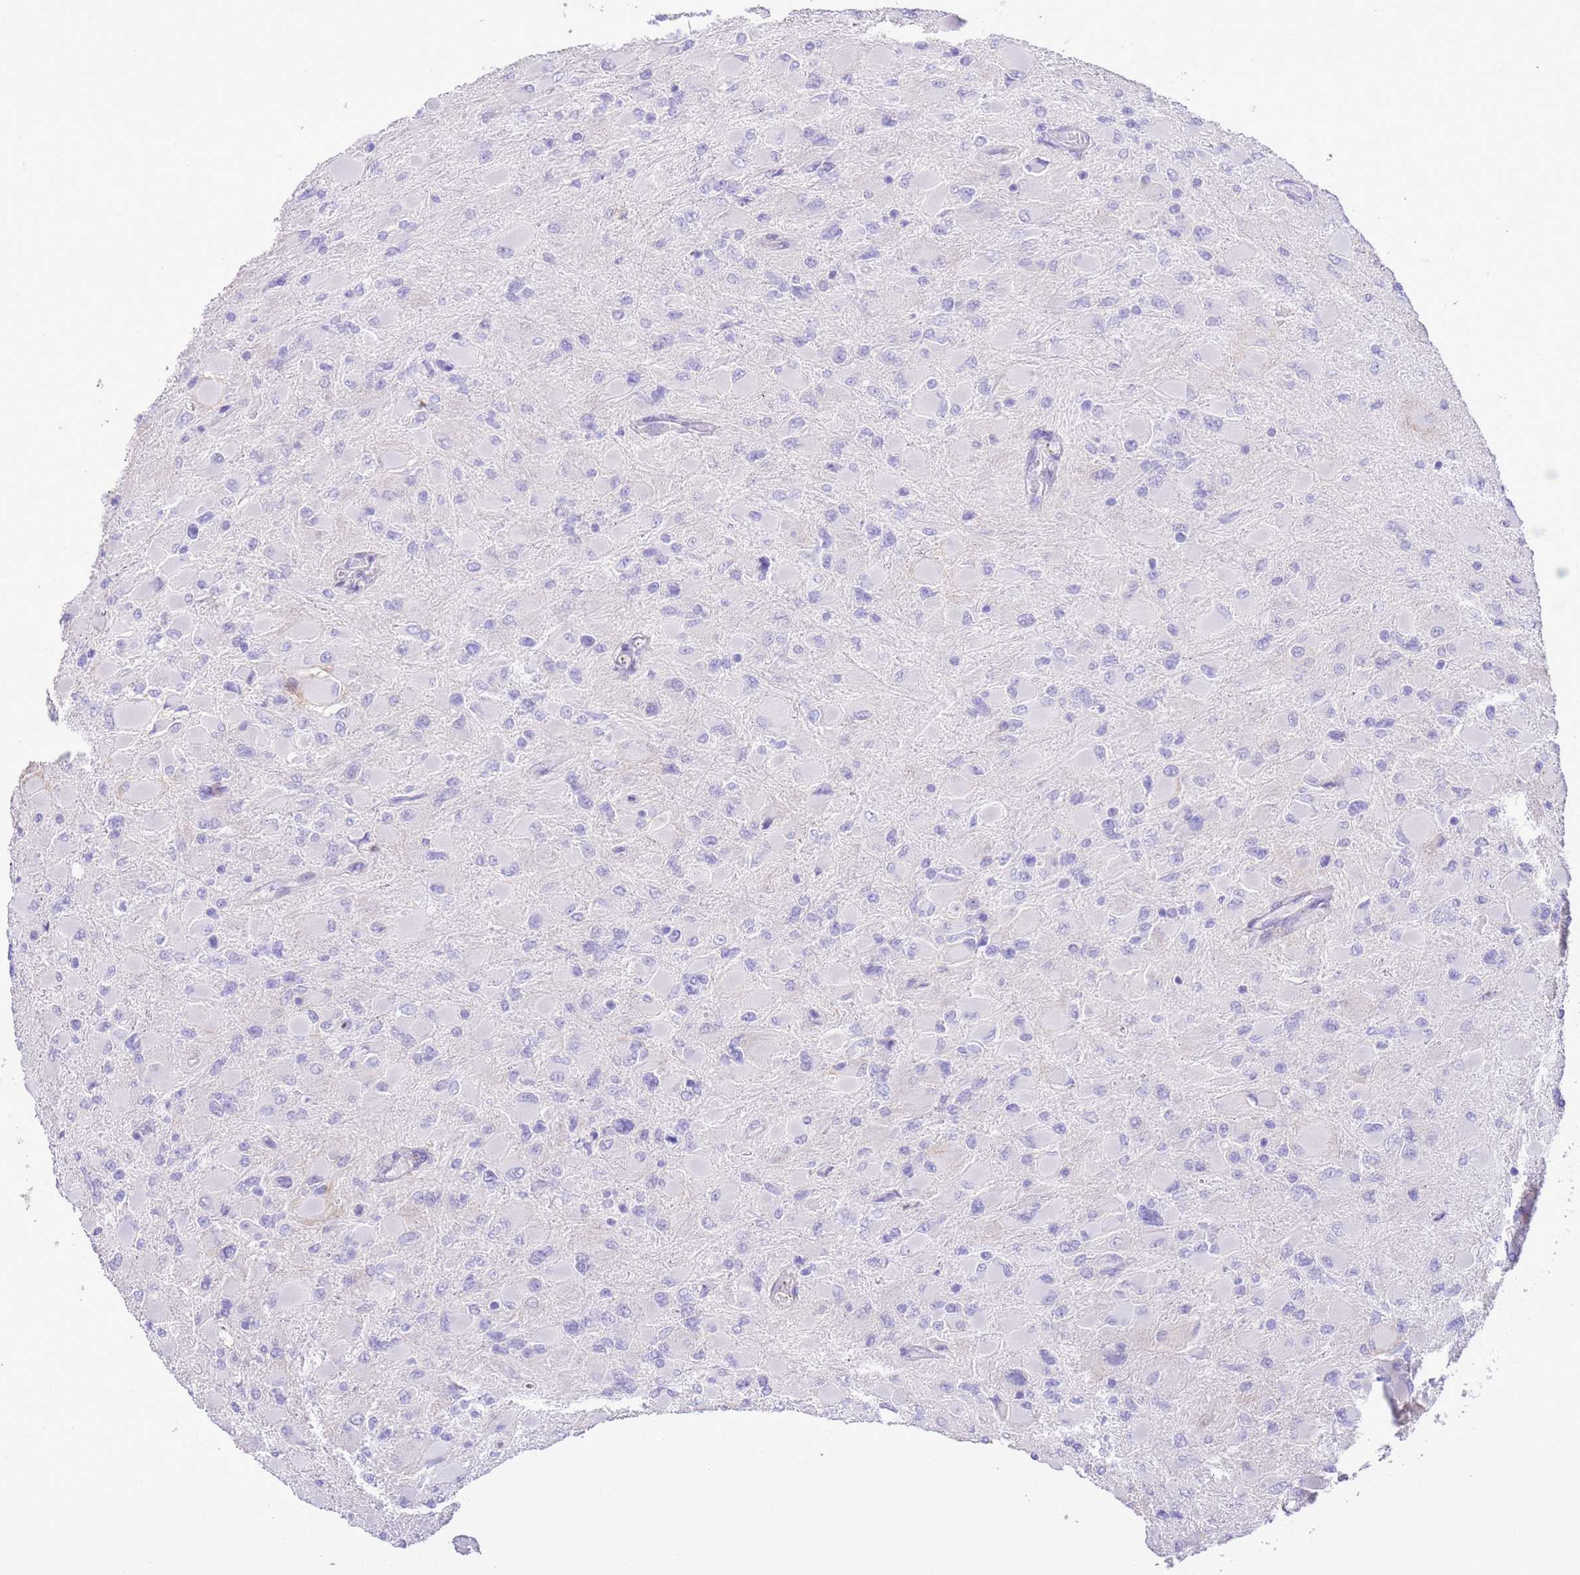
{"staining": {"intensity": "negative", "quantity": "none", "location": "none"}, "tissue": "glioma", "cell_type": "Tumor cells", "image_type": "cancer", "snomed": [{"axis": "morphology", "description": "Glioma, malignant, High grade"}, {"axis": "topography", "description": "Cerebral cortex"}], "caption": "Tumor cells show no significant protein positivity in glioma. (Stains: DAB (3,3'-diaminobenzidine) IHC with hematoxylin counter stain, Microscopy: brightfield microscopy at high magnification).", "gene": "IGF1", "patient": {"sex": "female", "age": 36}}